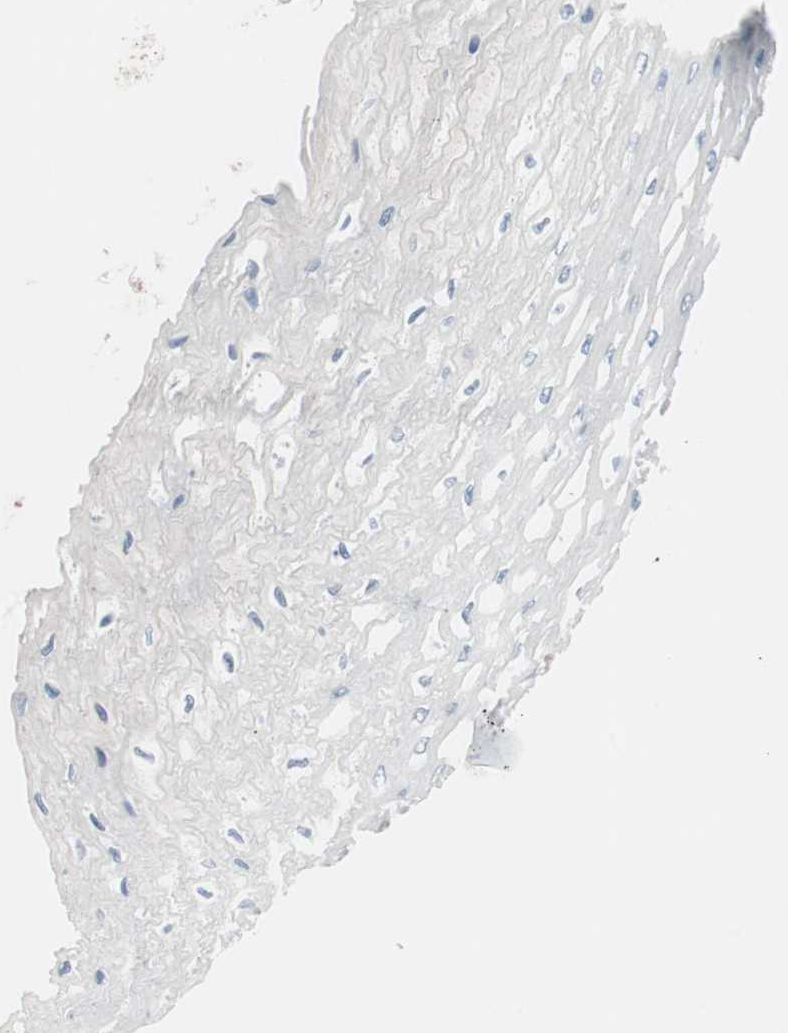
{"staining": {"intensity": "weak", "quantity": "<25%", "location": "cytoplasmic/membranous"}, "tissue": "esophagus", "cell_type": "Squamous epithelial cells", "image_type": "normal", "snomed": [{"axis": "morphology", "description": "Normal tissue, NOS"}, {"axis": "topography", "description": "Esophagus"}], "caption": "High power microscopy photomicrograph of an immunohistochemistry (IHC) photomicrograph of unremarkable esophagus, revealing no significant staining in squamous epithelial cells.", "gene": "SLC27A4", "patient": {"sex": "female", "age": 72}}